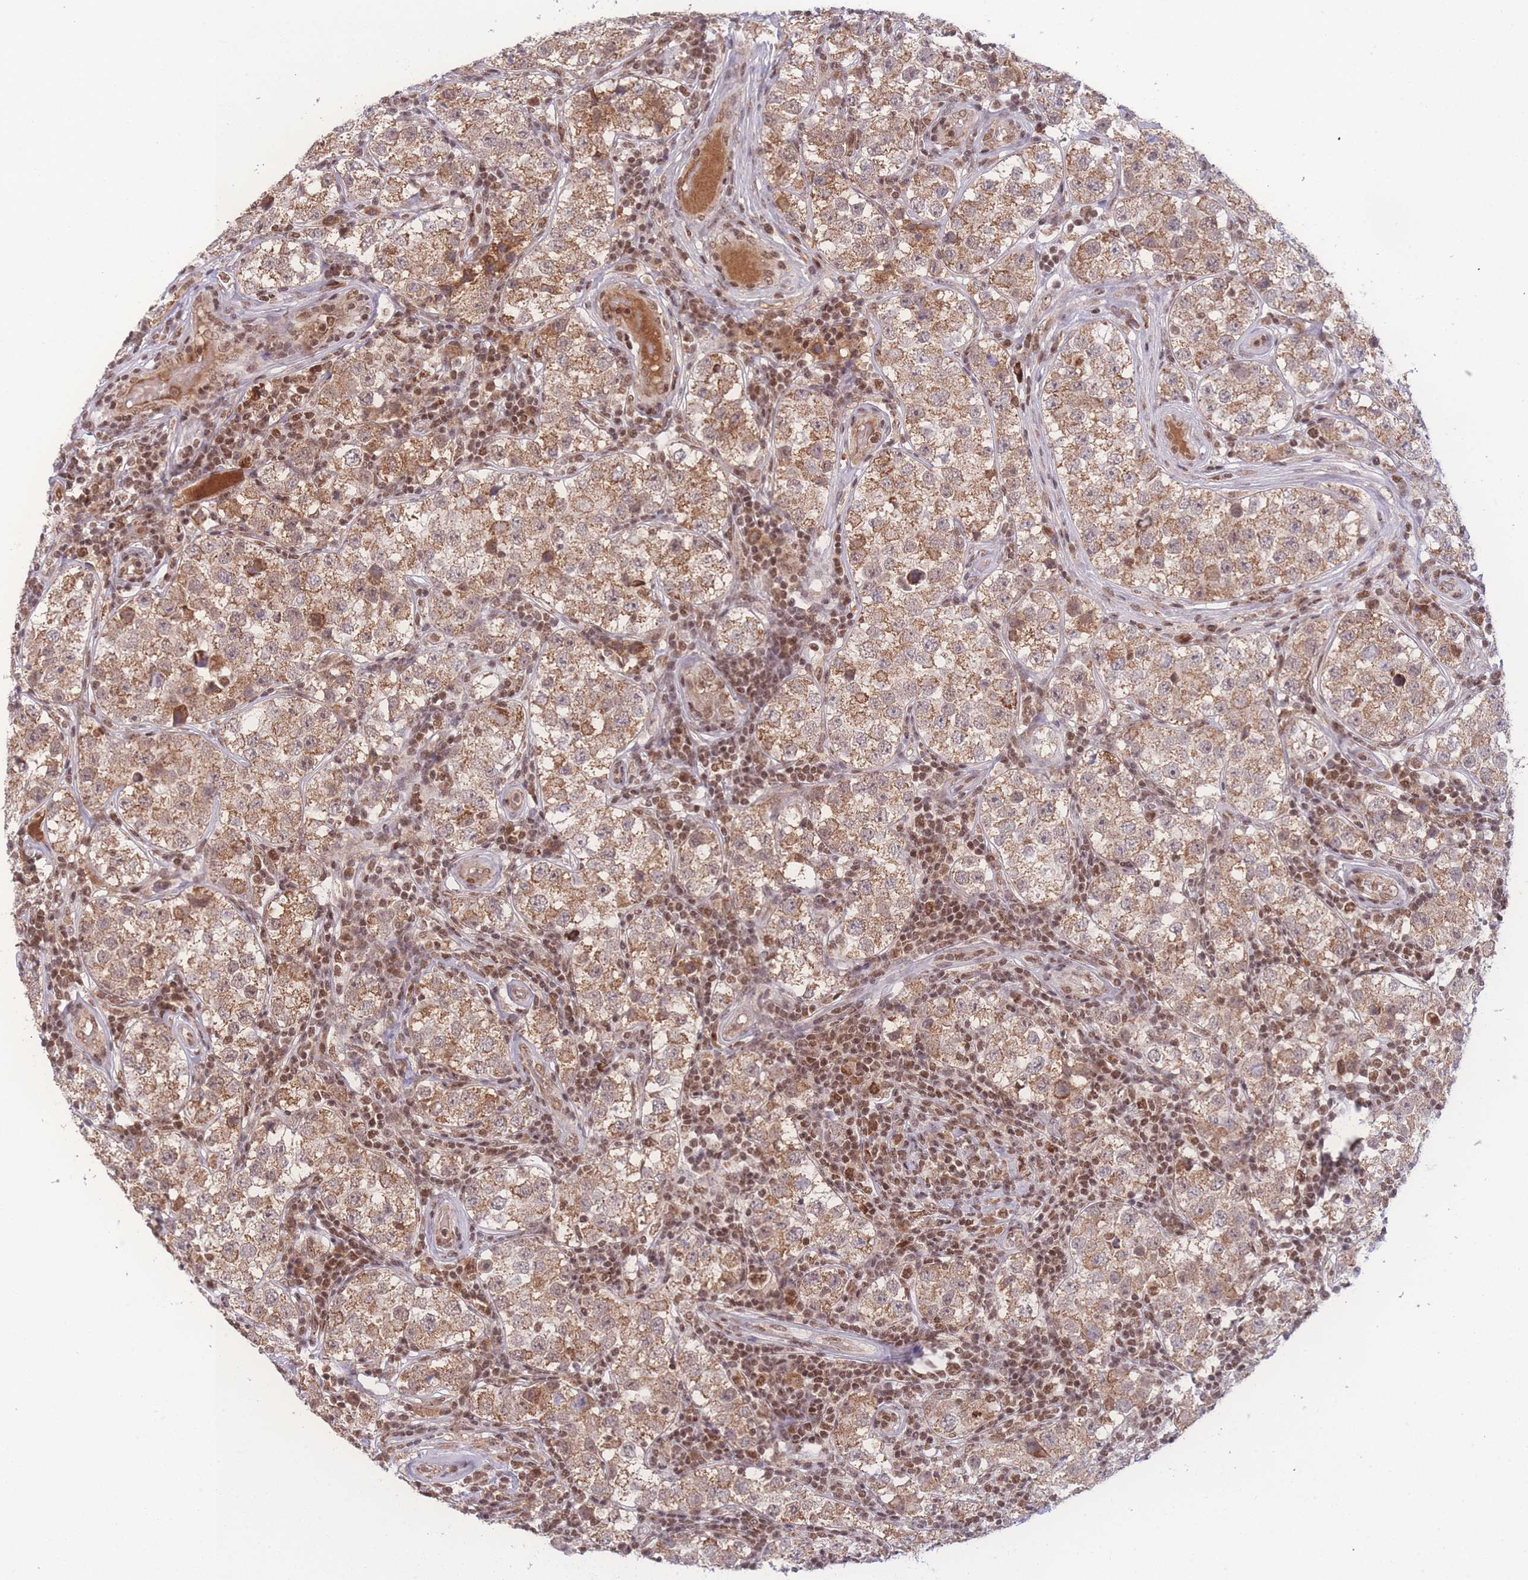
{"staining": {"intensity": "moderate", "quantity": ">75%", "location": "cytoplasmic/membranous,nuclear"}, "tissue": "testis cancer", "cell_type": "Tumor cells", "image_type": "cancer", "snomed": [{"axis": "morphology", "description": "Seminoma, NOS"}, {"axis": "topography", "description": "Testis"}], "caption": "About >75% of tumor cells in human testis cancer reveal moderate cytoplasmic/membranous and nuclear protein expression as visualized by brown immunohistochemical staining.", "gene": "RAVER1", "patient": {"sex": "male", "age": 34}}